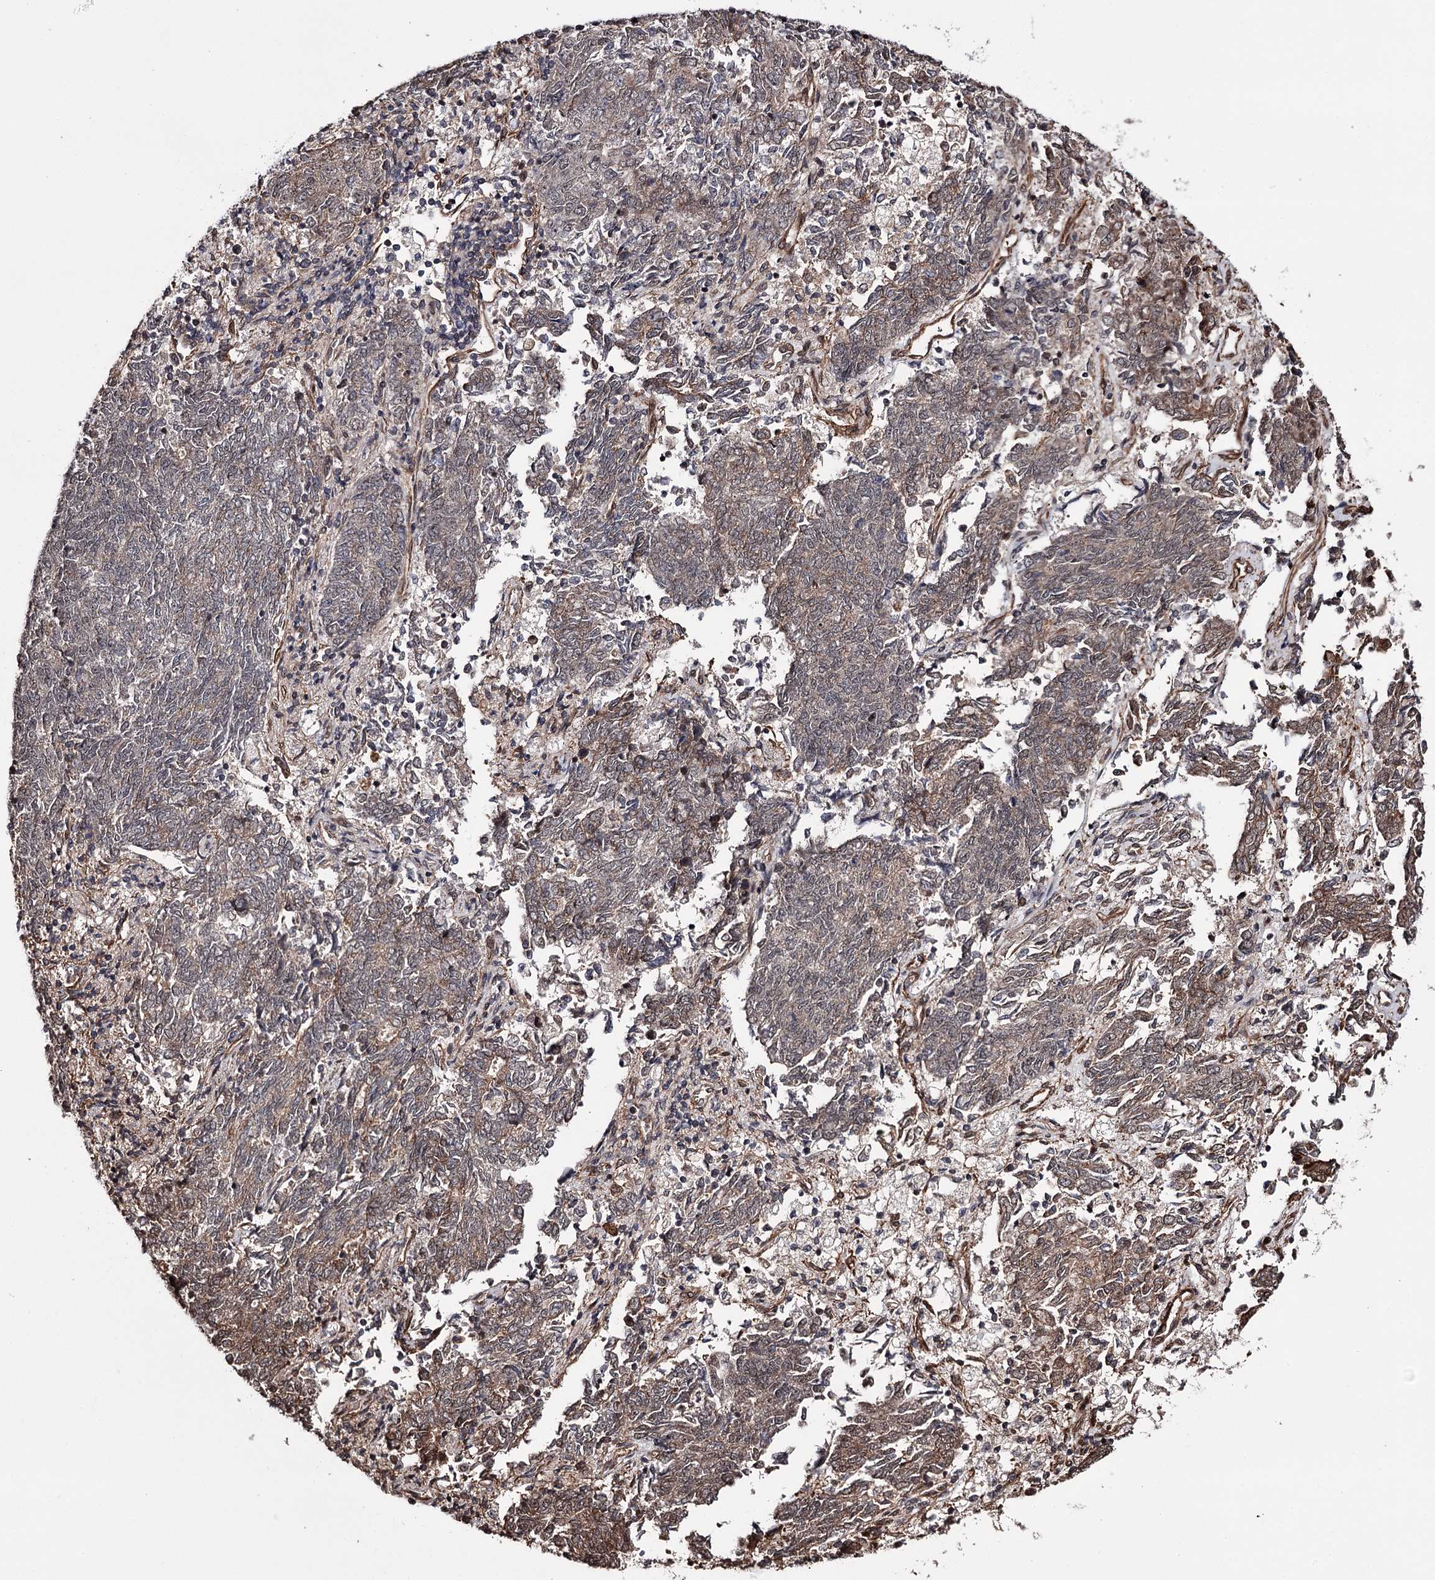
{"staining": {"intensity": "moderate", "quantity": "25%-75%", "location": "cytoplasmic/membranous,nuclear"}, "tissue": "endometrial cancer", "cell_type": "Tumor cells", "image_type": "cancer", "snomed": [{"axis": "morphology", "description": "Adenocarcinoma, NOS"}, {"axis": "topography", "description": "Endometrium"}], "caption": "Moderate cytoplasmic/membranous and nuclear positivity is seen in approximately 25%-75% of tumor cells in endometrial cancer.", "gene": "TTC33", "patient": {"sex": "female", "age": 80}}